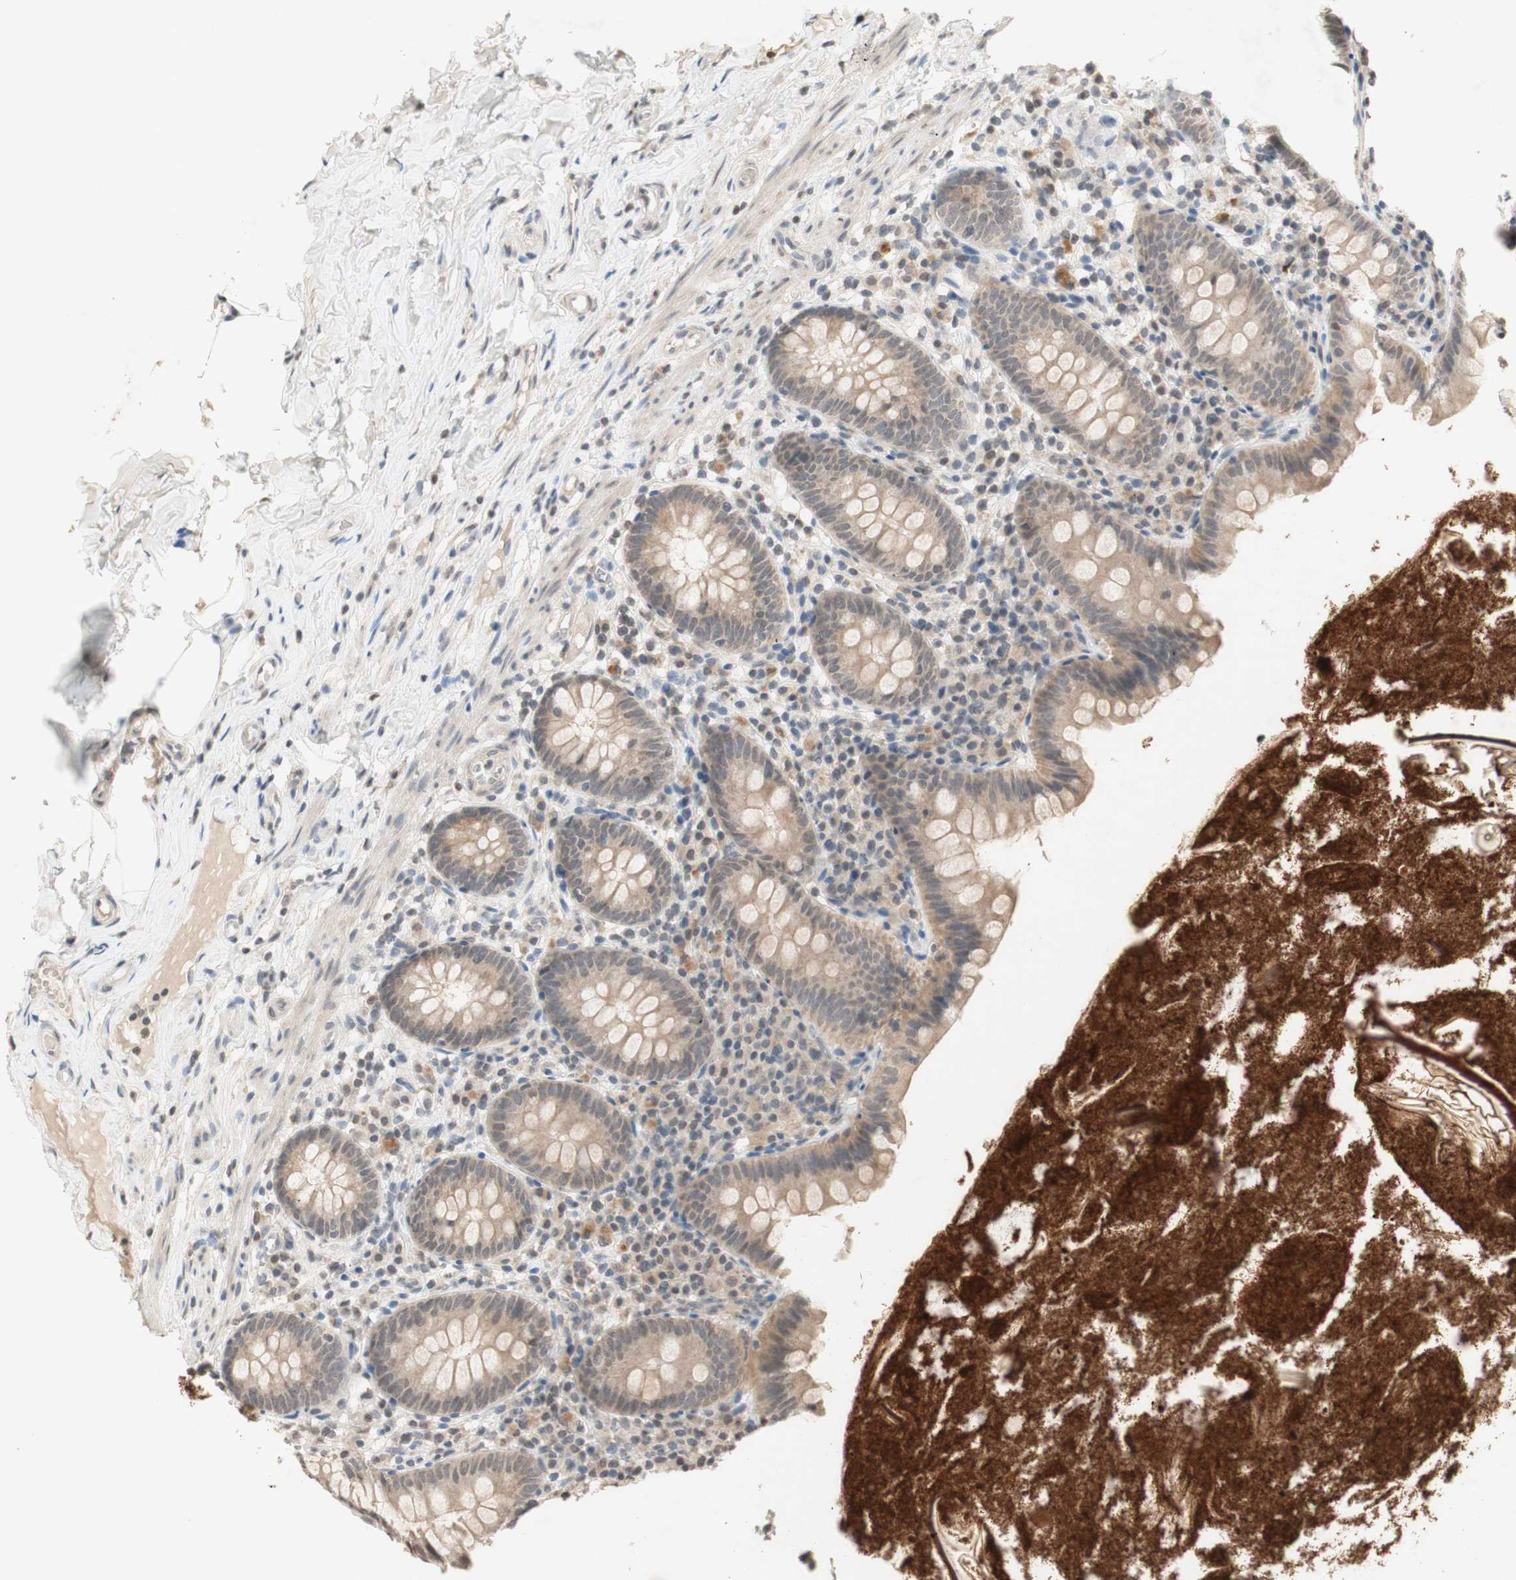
{"staining": {"intensity": "weak", "quantity": ">75%", "location": "cytoplasmic/membranous"}, "tissue": "appendix", "cell_type": "Glandular cells", "image_type": "normal", "snomed": [{"axis": "morphology", "description": "Normal tissue, NOS"}, {"axis": "topography", "description": "Appendix"}], "caption": "The image reveals staining of unremarkable appendix, revealing weak cytoplasmic/membranous protein positivity (brown color) within glandular cells.", "gene": "GLI1", "patient": {"sex": "male", "age": 52}}